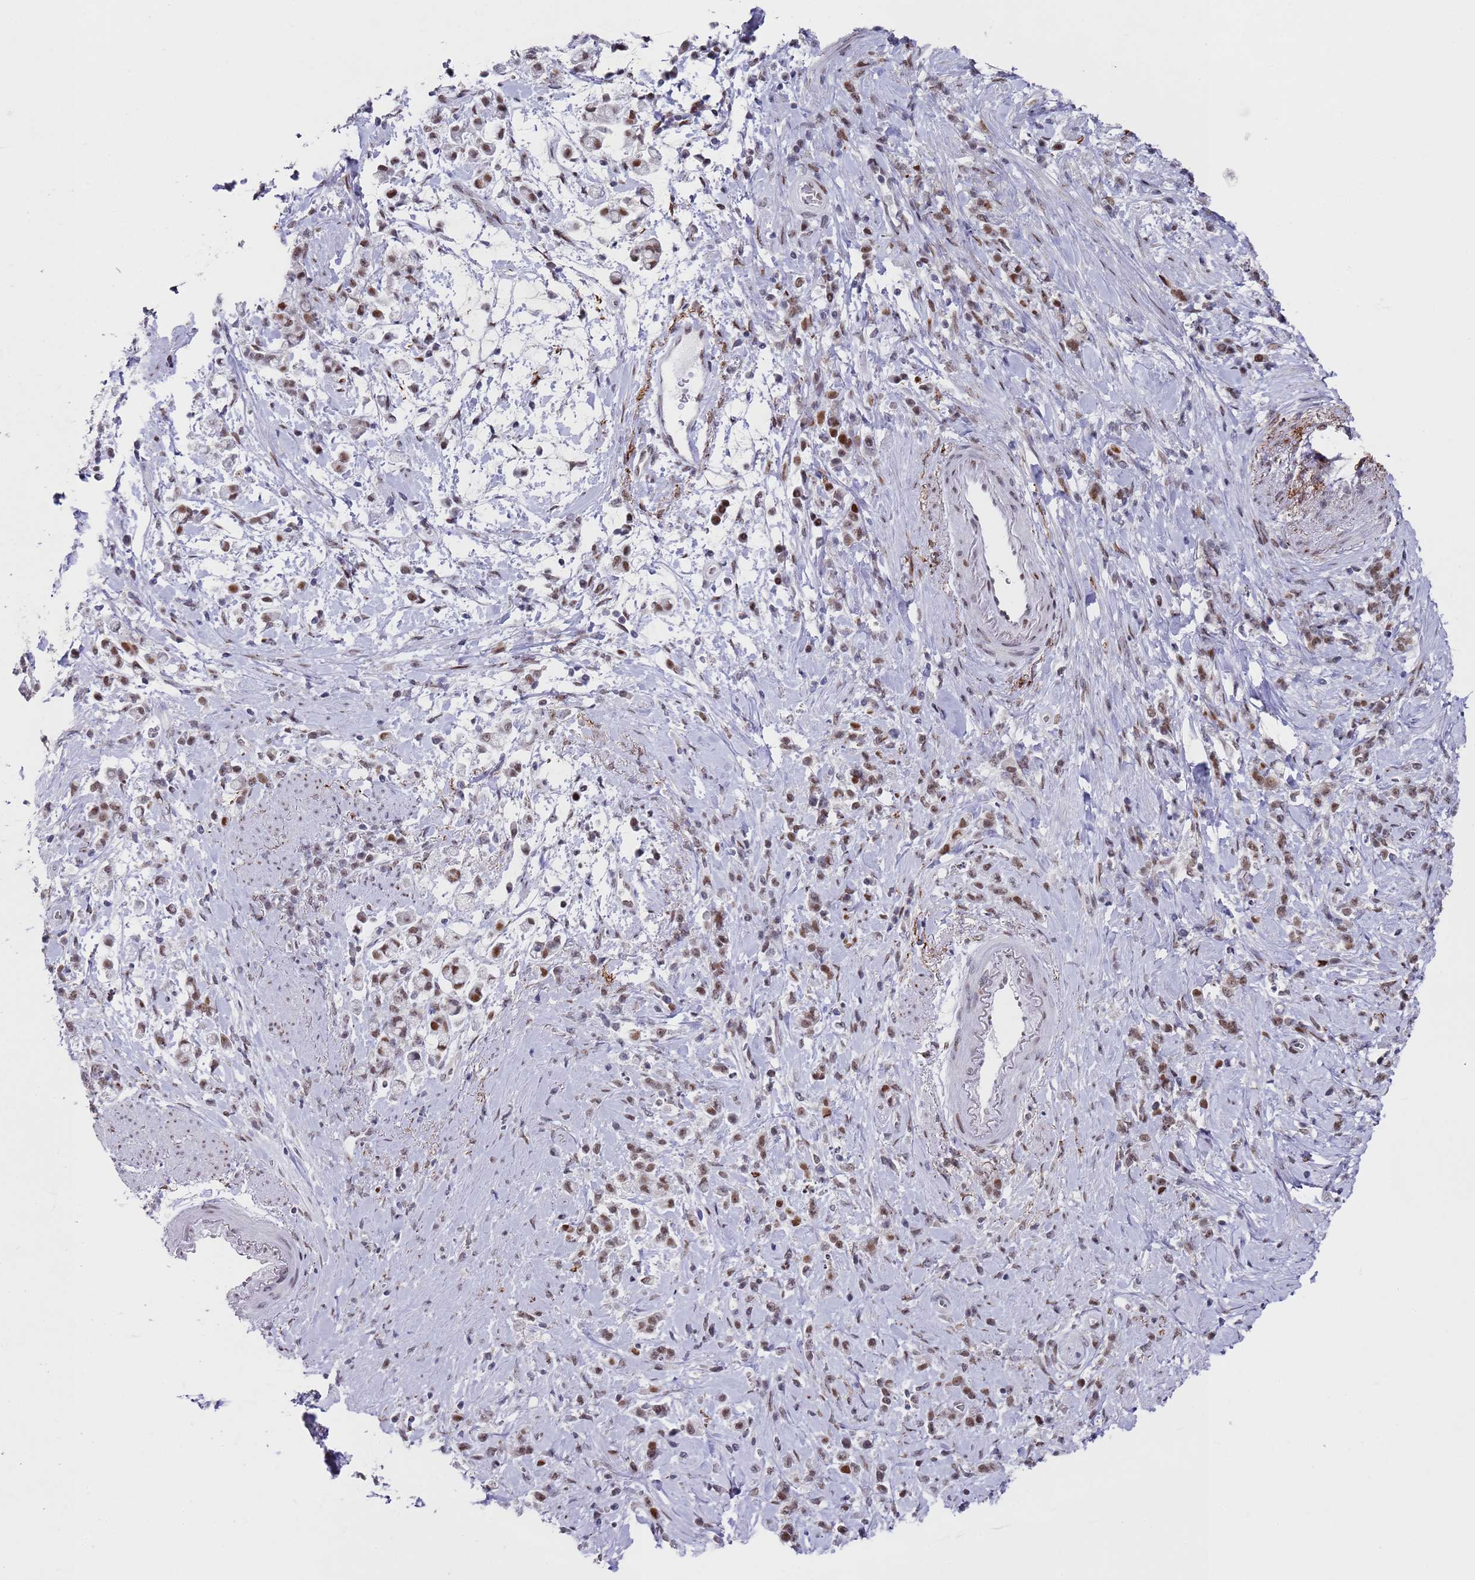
{"staining": {"intensity": "moderate", "quantity": ">75%", "location": "nuclear"}, "tissue": "stomach cancer", "cell_type": "Tumor cells", "image_type": "cancer", "snomed": [{"axis": "morphology", "description": "Adenocarcinoma, NOS"}, {"axis": "topography", "description": "Stomach"}], "caption": "DAB immunohistochemical staining of human adenocarcinoma (stomach) displays moderate nuclear protein expression in about >75% of tumor cells.", "gene": "COPS6", "patient": {"sex": "female", "age": 60}}